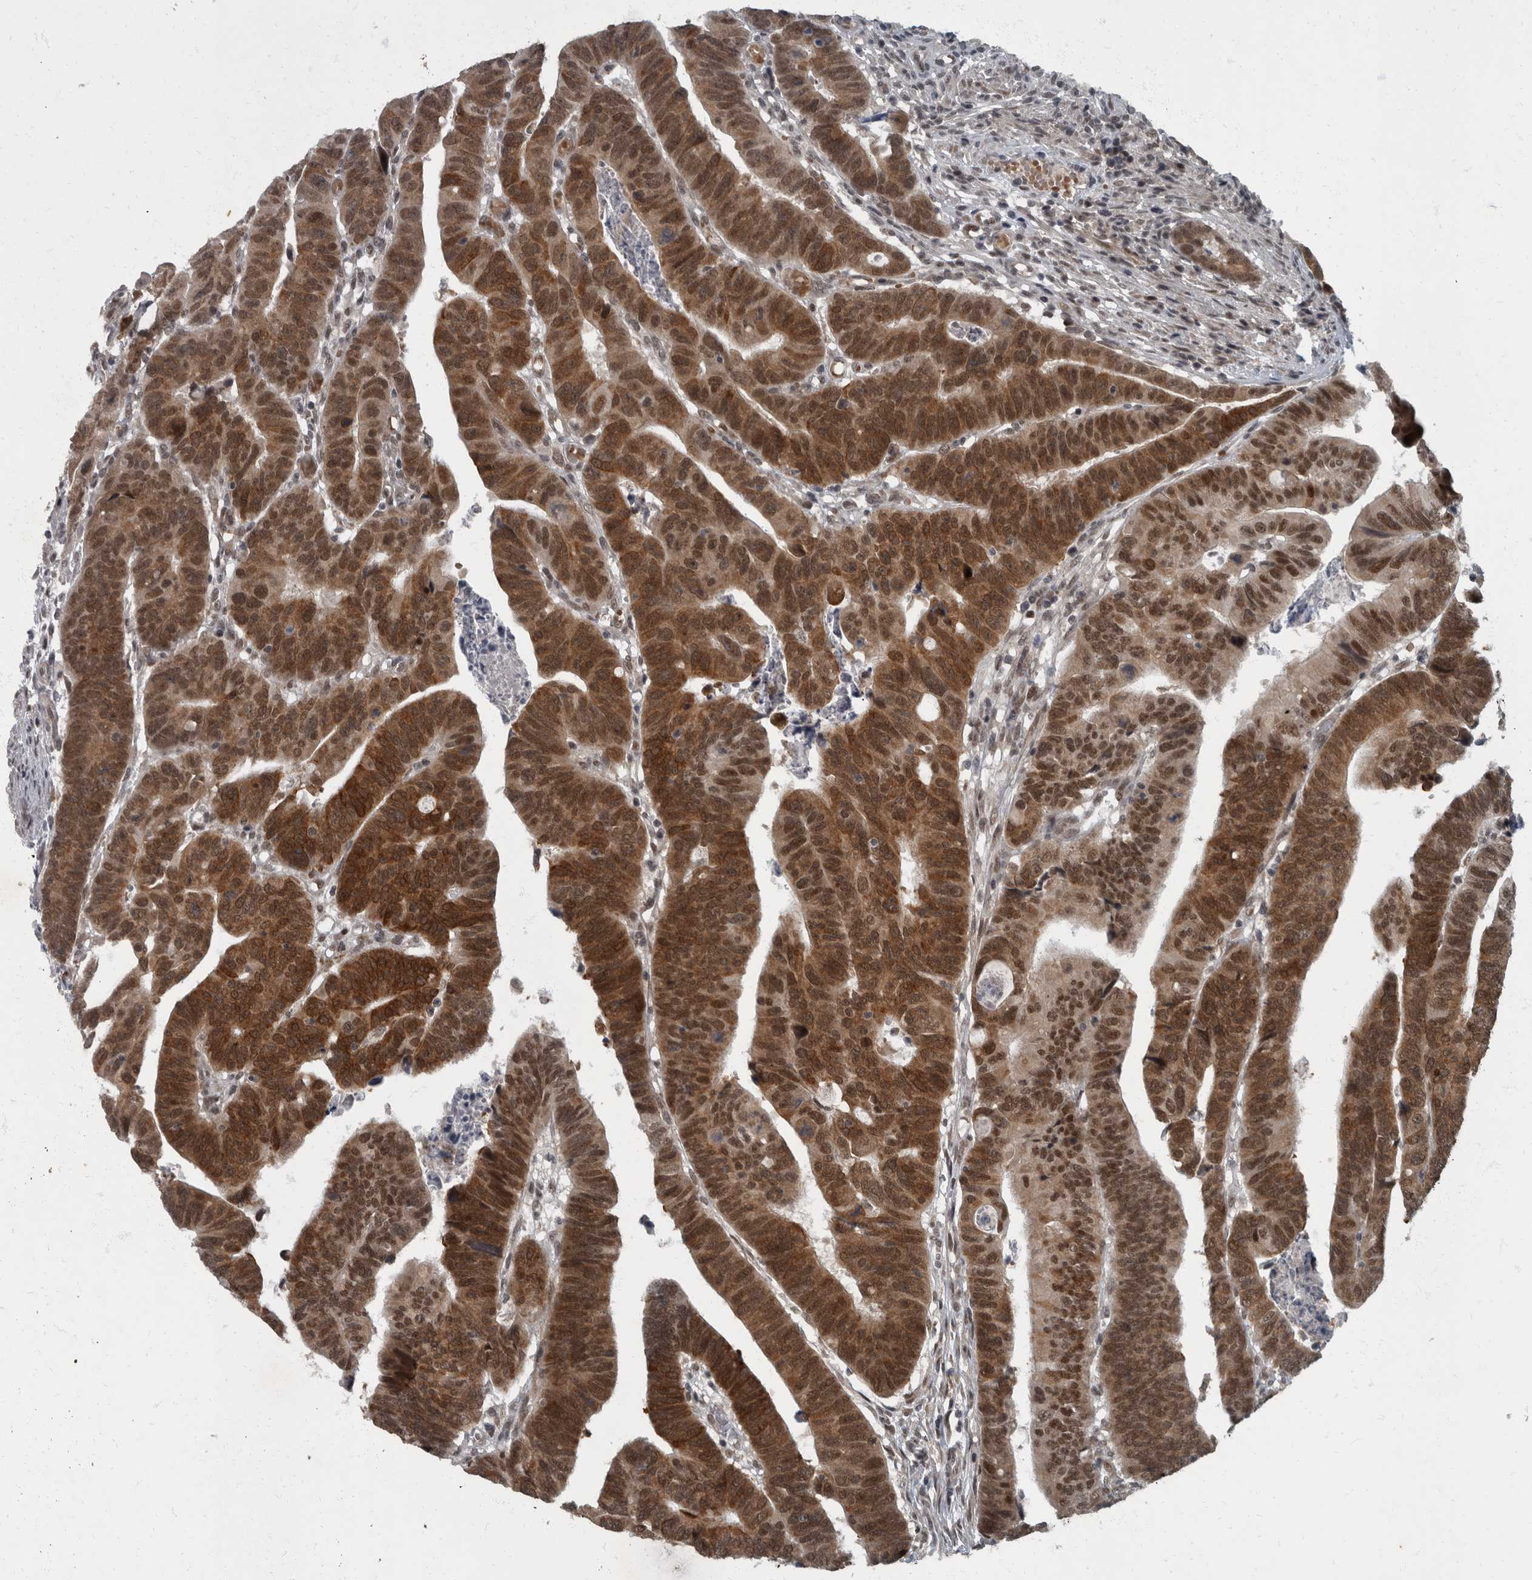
{"staining": {"intensity": "strong", "quantity": ">75%", "location": "cytoplasmic/membranous,nuclear"}, "tissue": "colorectal cancer", "cell_type": "Tumor cells", "image_type": "cancer", "snomed": [{"axis": "morphology", "description": "Adenocarcinoma, NOS"}, {"axis": "topography", "description": "Rectum"}], "caption": "Strong cytoplasmic/membranous and nuclear protein positivity is identified in about >75% of tumor cells in colorectal cancer.", "gene": "WDR33", "patient": {"sex": "female", "age": 65}}